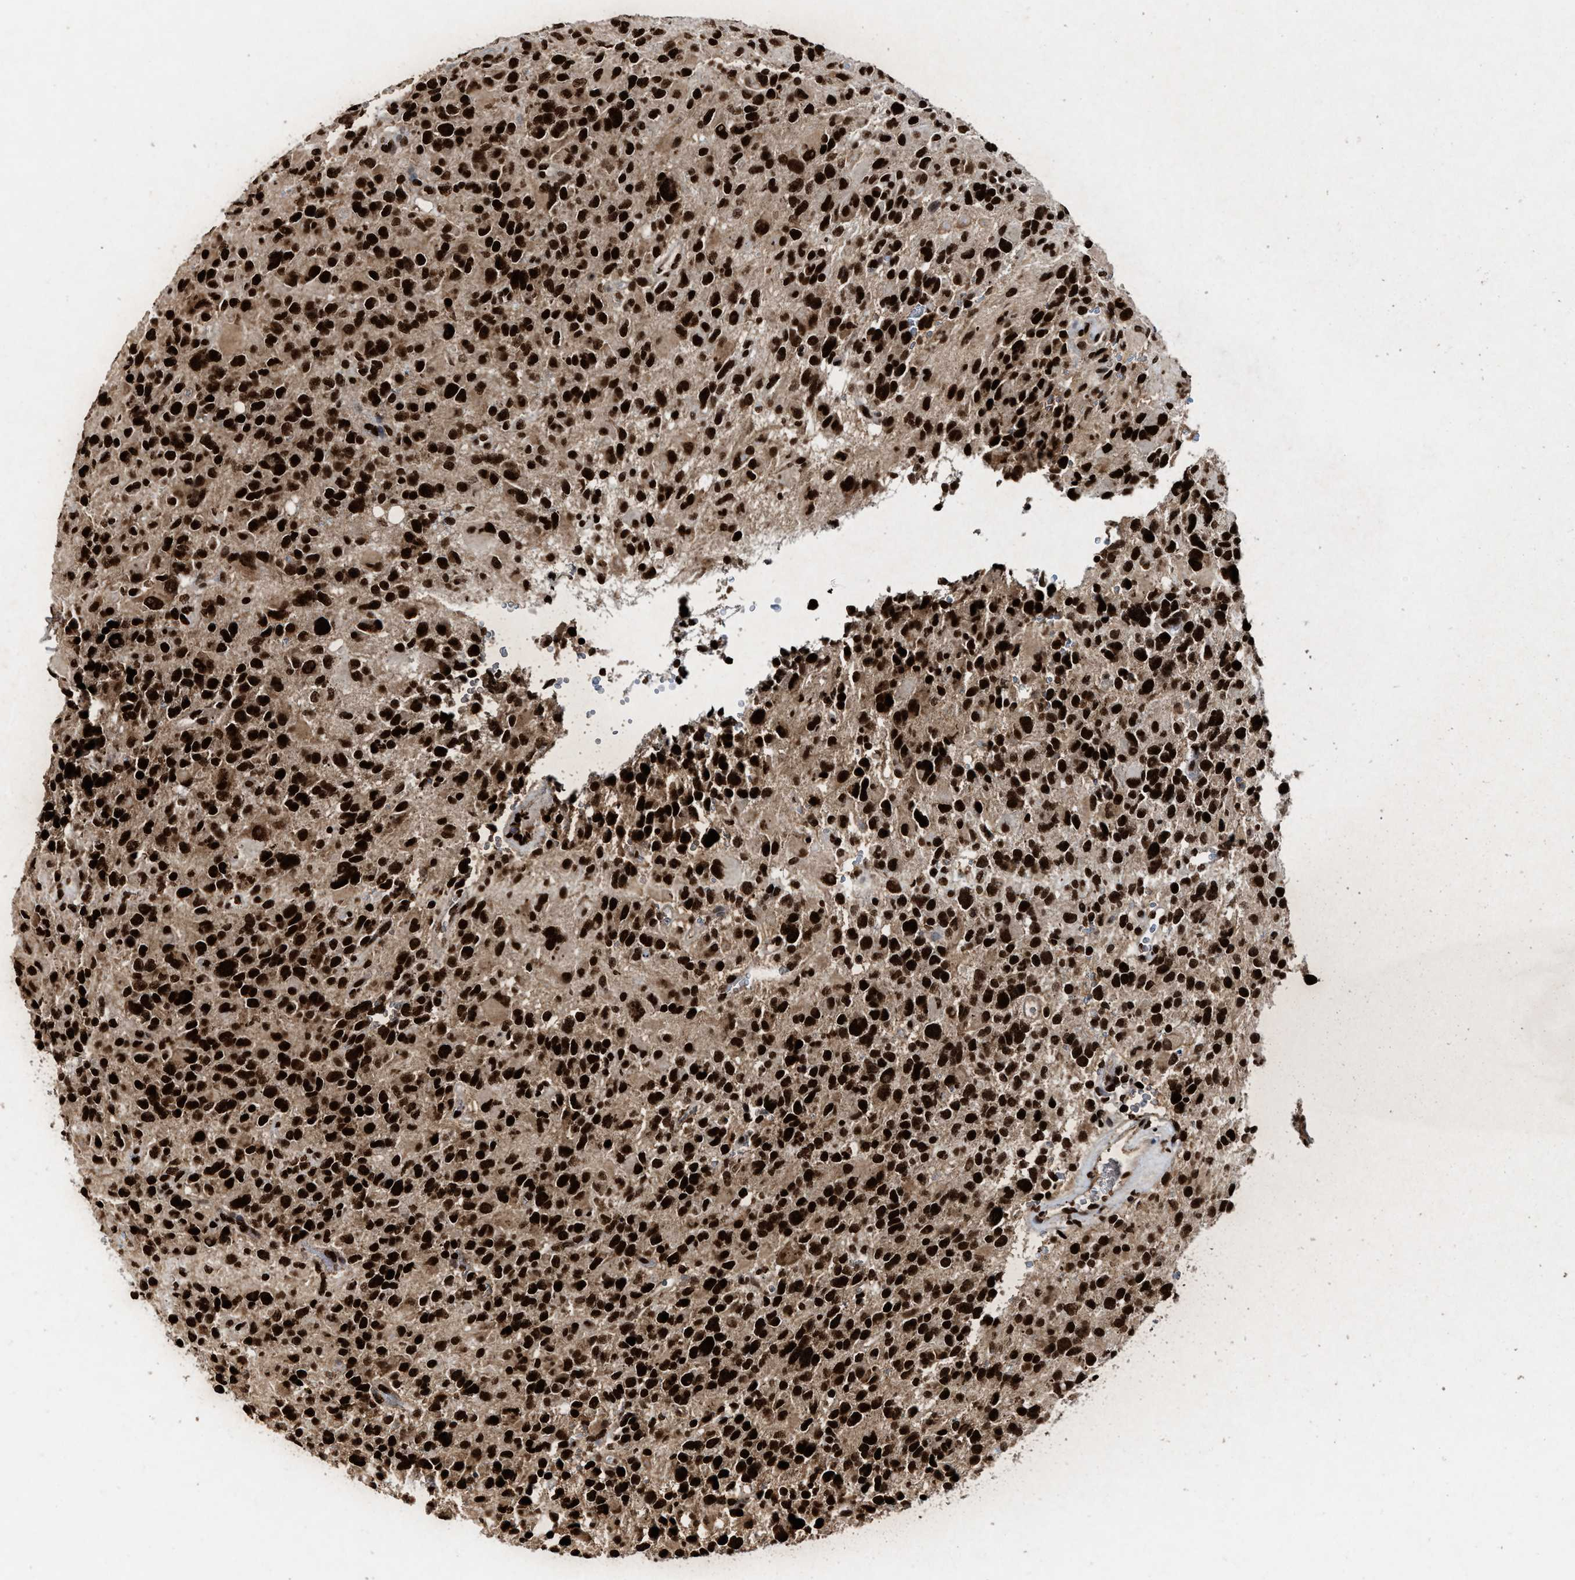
{"staining": {"intensity": "strong", "quantity": ">75%", "location": "nuclear"}, "tissue": "glioma", "cell_type": "Tumor cells", "image_type": "cancer", "snomed": [{"axis": "morphology", "description": "Glioma, malignant, High grade"}, {"axis": "topography", "description": "Brain"}], "caption": "Malignant high-grade glioma stained for a protein (brown) shows strong nuclear positive expression in about >75% of tumor cells.", "gene": "ALYREF", "patient": {"sex": "male", "age": 48}}